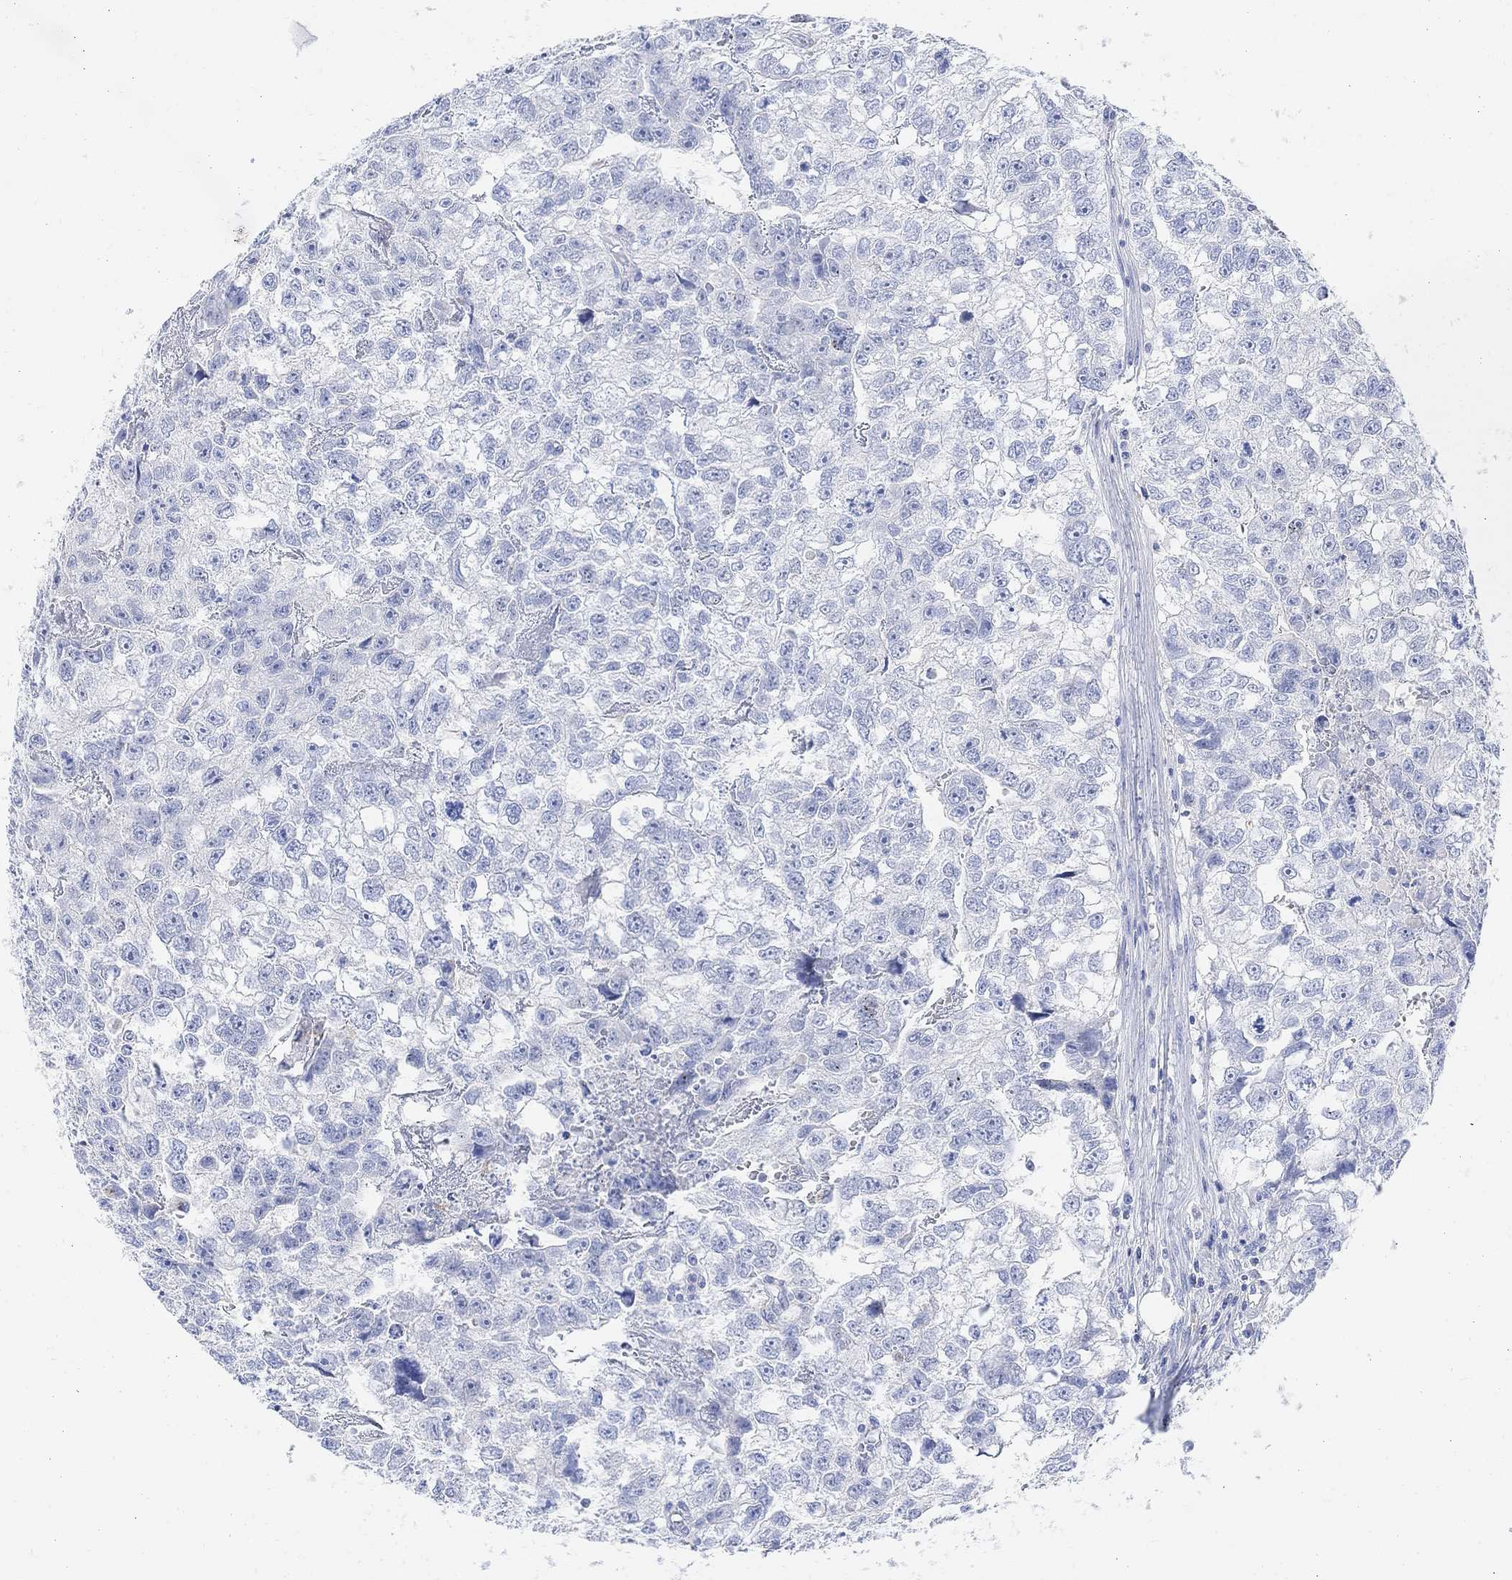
{"staining": {"intensity": "negative", "quantity": "none", "location": "none"}, "tissue": "testis cancer", "cell_type": "Tumor cells", "image_type": "cancer", "snomed": [{"axis": "morphology", "description": "Carcinoma, Embryonal, NOS"}, {"axis": "morphology", "description": "Teratoma, malignant, NOS"}, {"axis": "topography", "description": "Testis"}], "caption": "Human testis cancer (embryonal carcinoma) stained for a protein using IHC reveals no staining in tumor cells.", "gene": "RETNLB", "patient": {"sex": "male", "age": 44}}